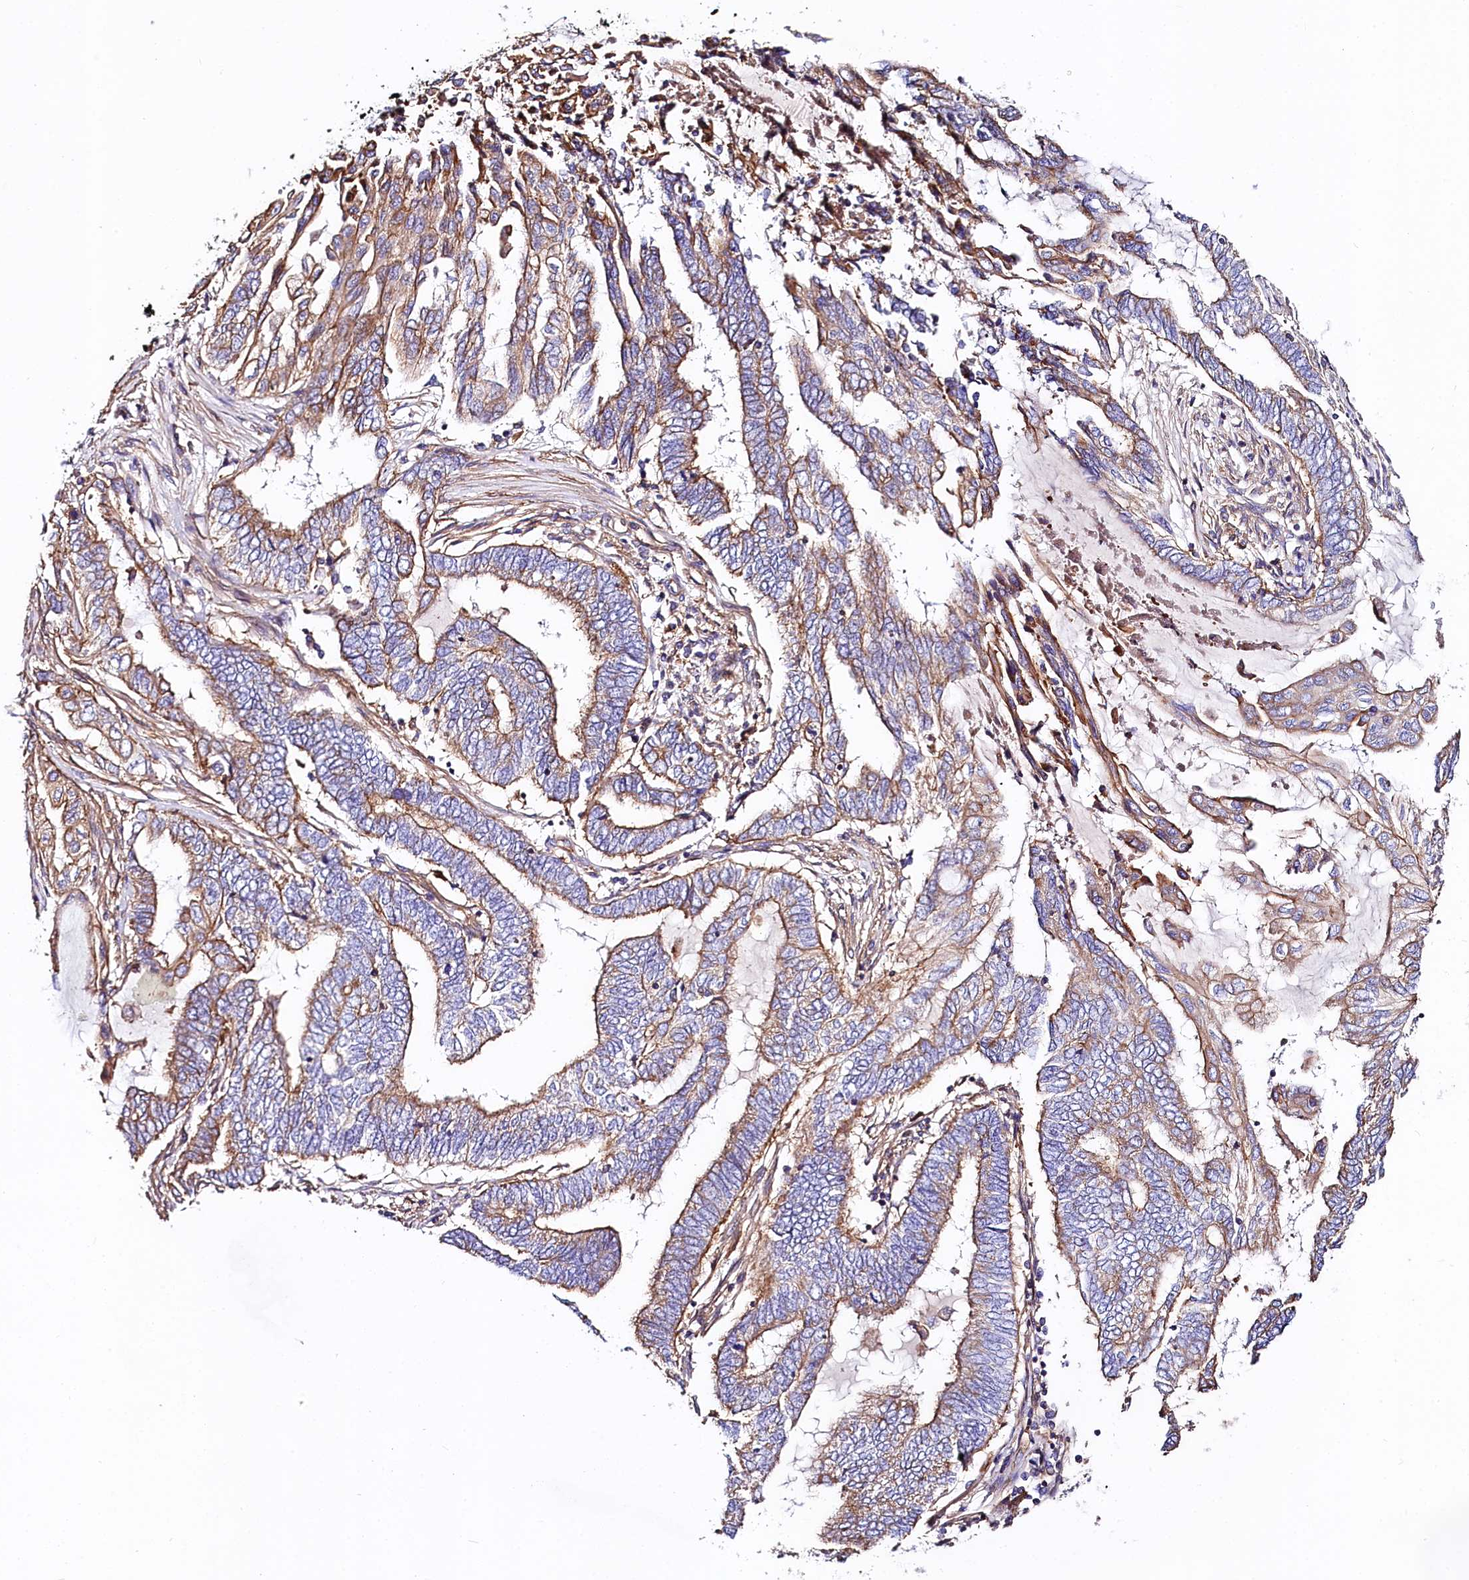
{"staining": {"intensity": "moderate", "quantity": ">75%", "location": "cytoplasmic/membranous"}, "tissue": "endometrial cancer", "cell_type": "Tumor cells", "image_type": "cancer", "snomed": [{"axis": "morphology", "description": "Adenocarcinoma, NOS"}, {"axis": "topography", "description": "Uterus"}, {"axis": "topography", "description": "Endometrium"}], "caption": "Moderate cytoplasmic/membranous expression is appreciated in about >75% of tumor cells in adenocarcinoma (endometrial). The staining was performed using DAB (3,3'-diaminobenzidine) to visualize the protein expression in brown, while the nuclei were stained in blue with hematoxylin (Magnification: 20x).", "gene": "FCHSD2", "patient": {"sex": "female", "age": 70}}